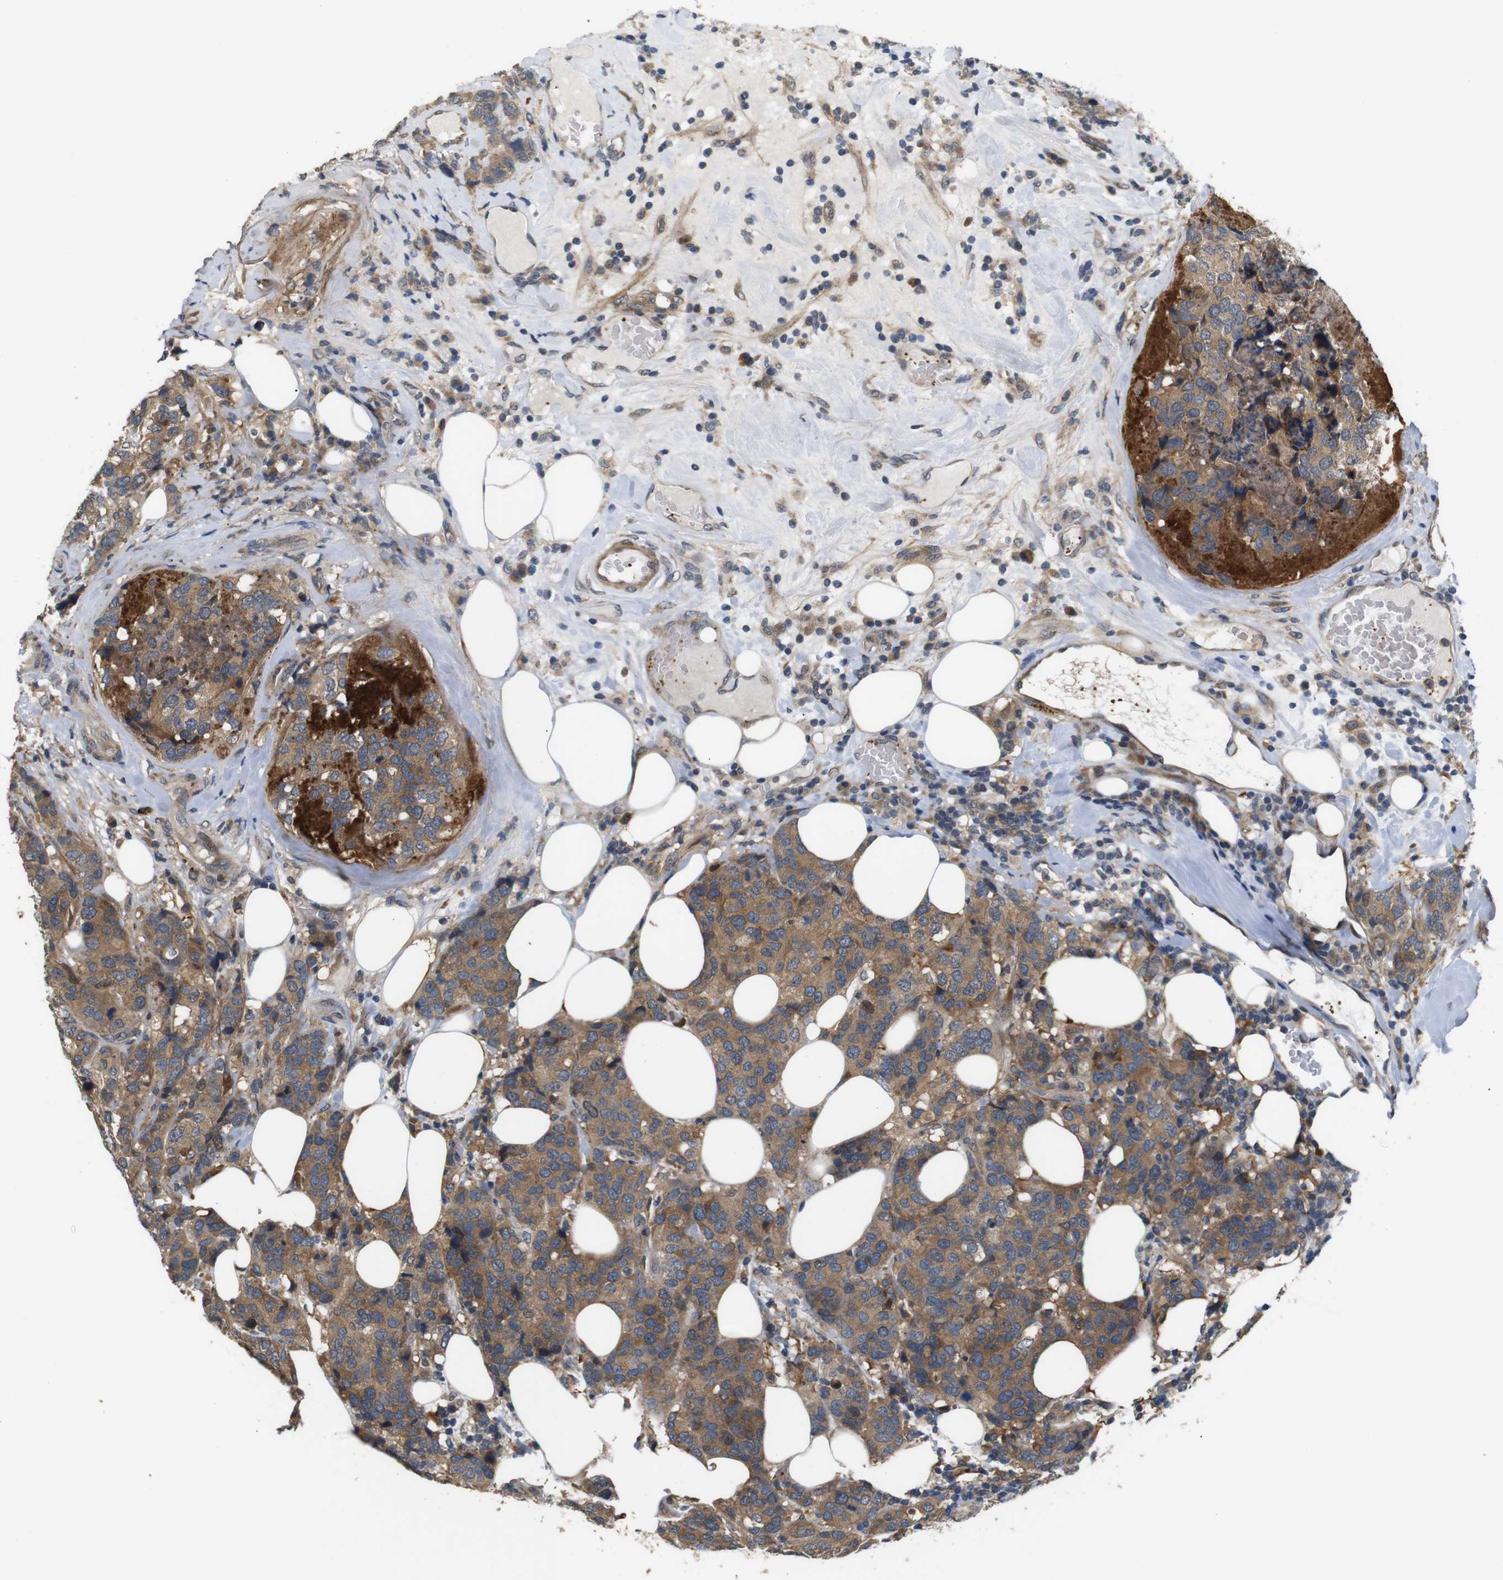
{"staining": {"intensity": "moderate", "quantity": ">75%", "location": "cytoplasmic/membranous"}, "tissue": "breast cancer", "cell_type": "Tumor cells", "image_type": "cancer", "snomed": [{"axis": "morphology", "description": "Lobular carcinoma"}, {"axis": "topography", "description": "Breast"}], "caption": "Approximately >75% of tumor cells in breast cancer demonstrate moderate cytoplasmic/membranous protein expression as visualized by brown immunohistochemical staining.", "gene": "EPHB2", "patient": {"sex": "female", "age": 59}}